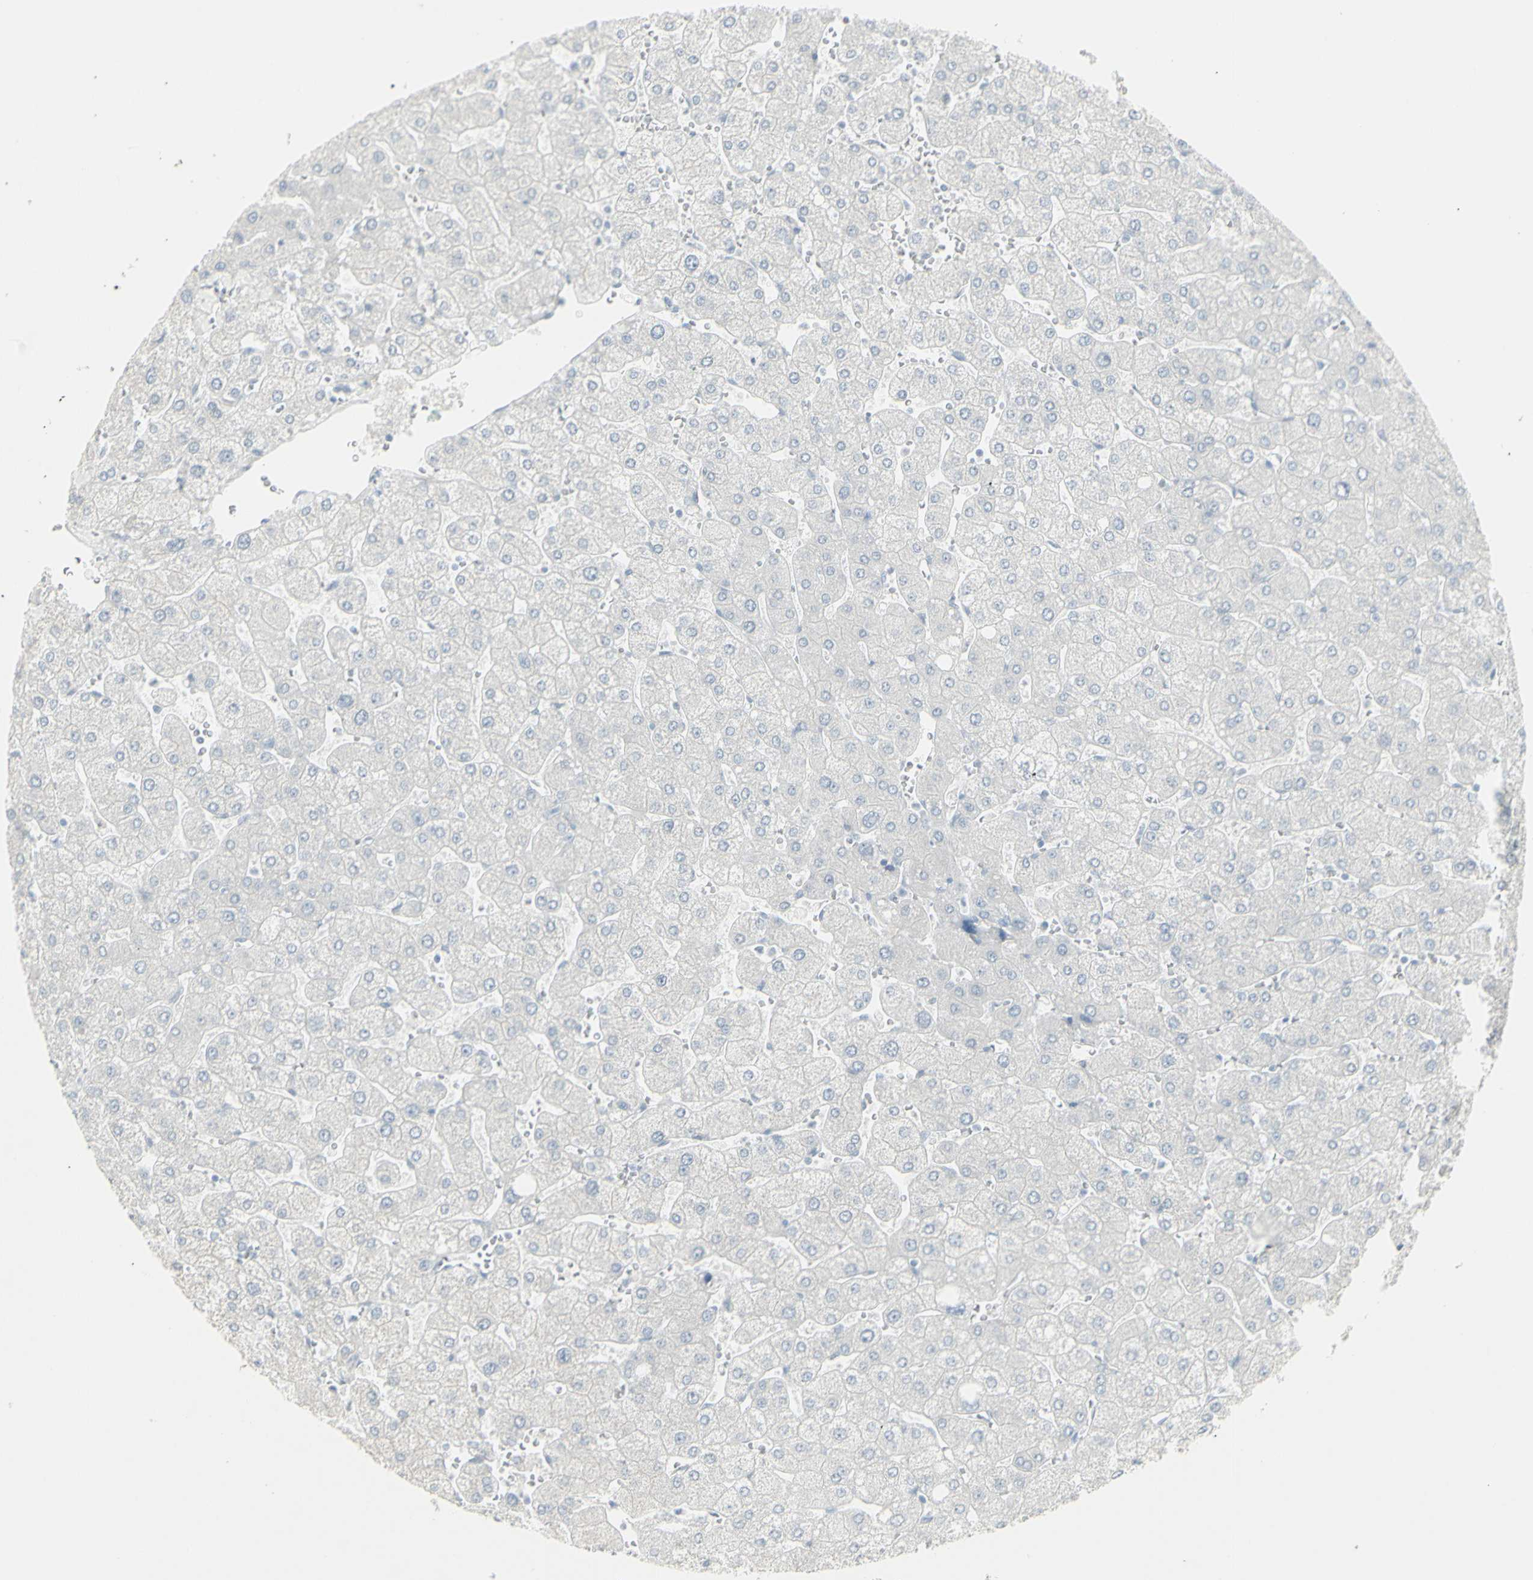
{"staining": {"intensity": "negative", "quantity": "none", "location": "none"}, "tissue": "liver", "cell_type": "Cholangiocytes", "image_type": "normal", "snomed": [{"axis": "morphology", "description": "Normal tissue, NOS"}, {"axis": "topography", "description": "Liver"}], "caption": "The IHC micrograph has no significant expression in cholangiocytes of liver.", "gene": "YBX2", "patient": {"sex": "male", "age": 55}}